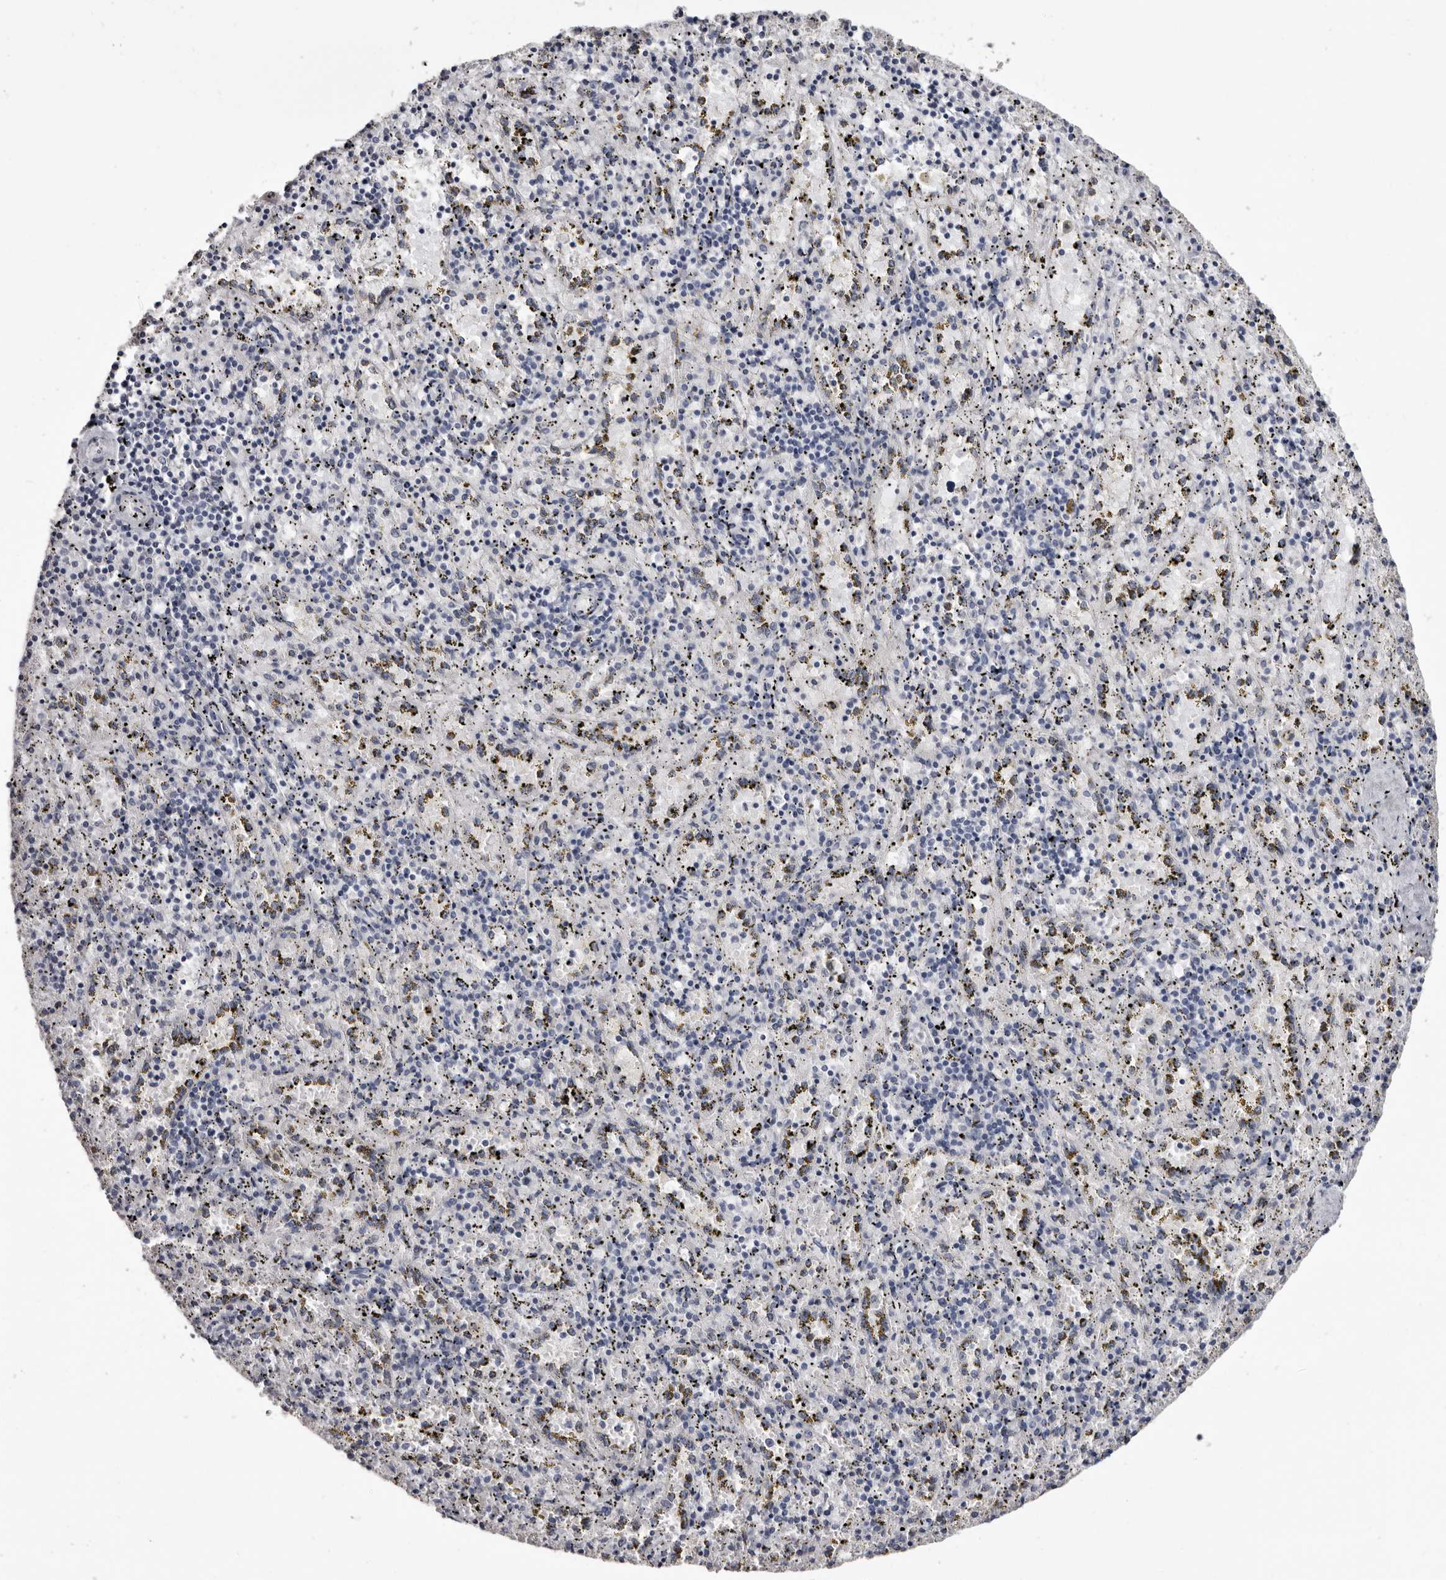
{"staining": {"intensity": "negative", "quantity": "none", "location": "none"}, "tissue": "spleen", "cell_type": "Cells in red pulp", "image_type": "normal", "snomed": [{"axis": "morphology", "description": "Normal tissue, NOS"}, {"axis": "topography", "description": "Spleen"}], "caption": "Protein analysis of normal spleen reveals no significant staining in cells in red pulp.", "gene": "CASQ1", "patient": {"sex": "male", "age": 11}}